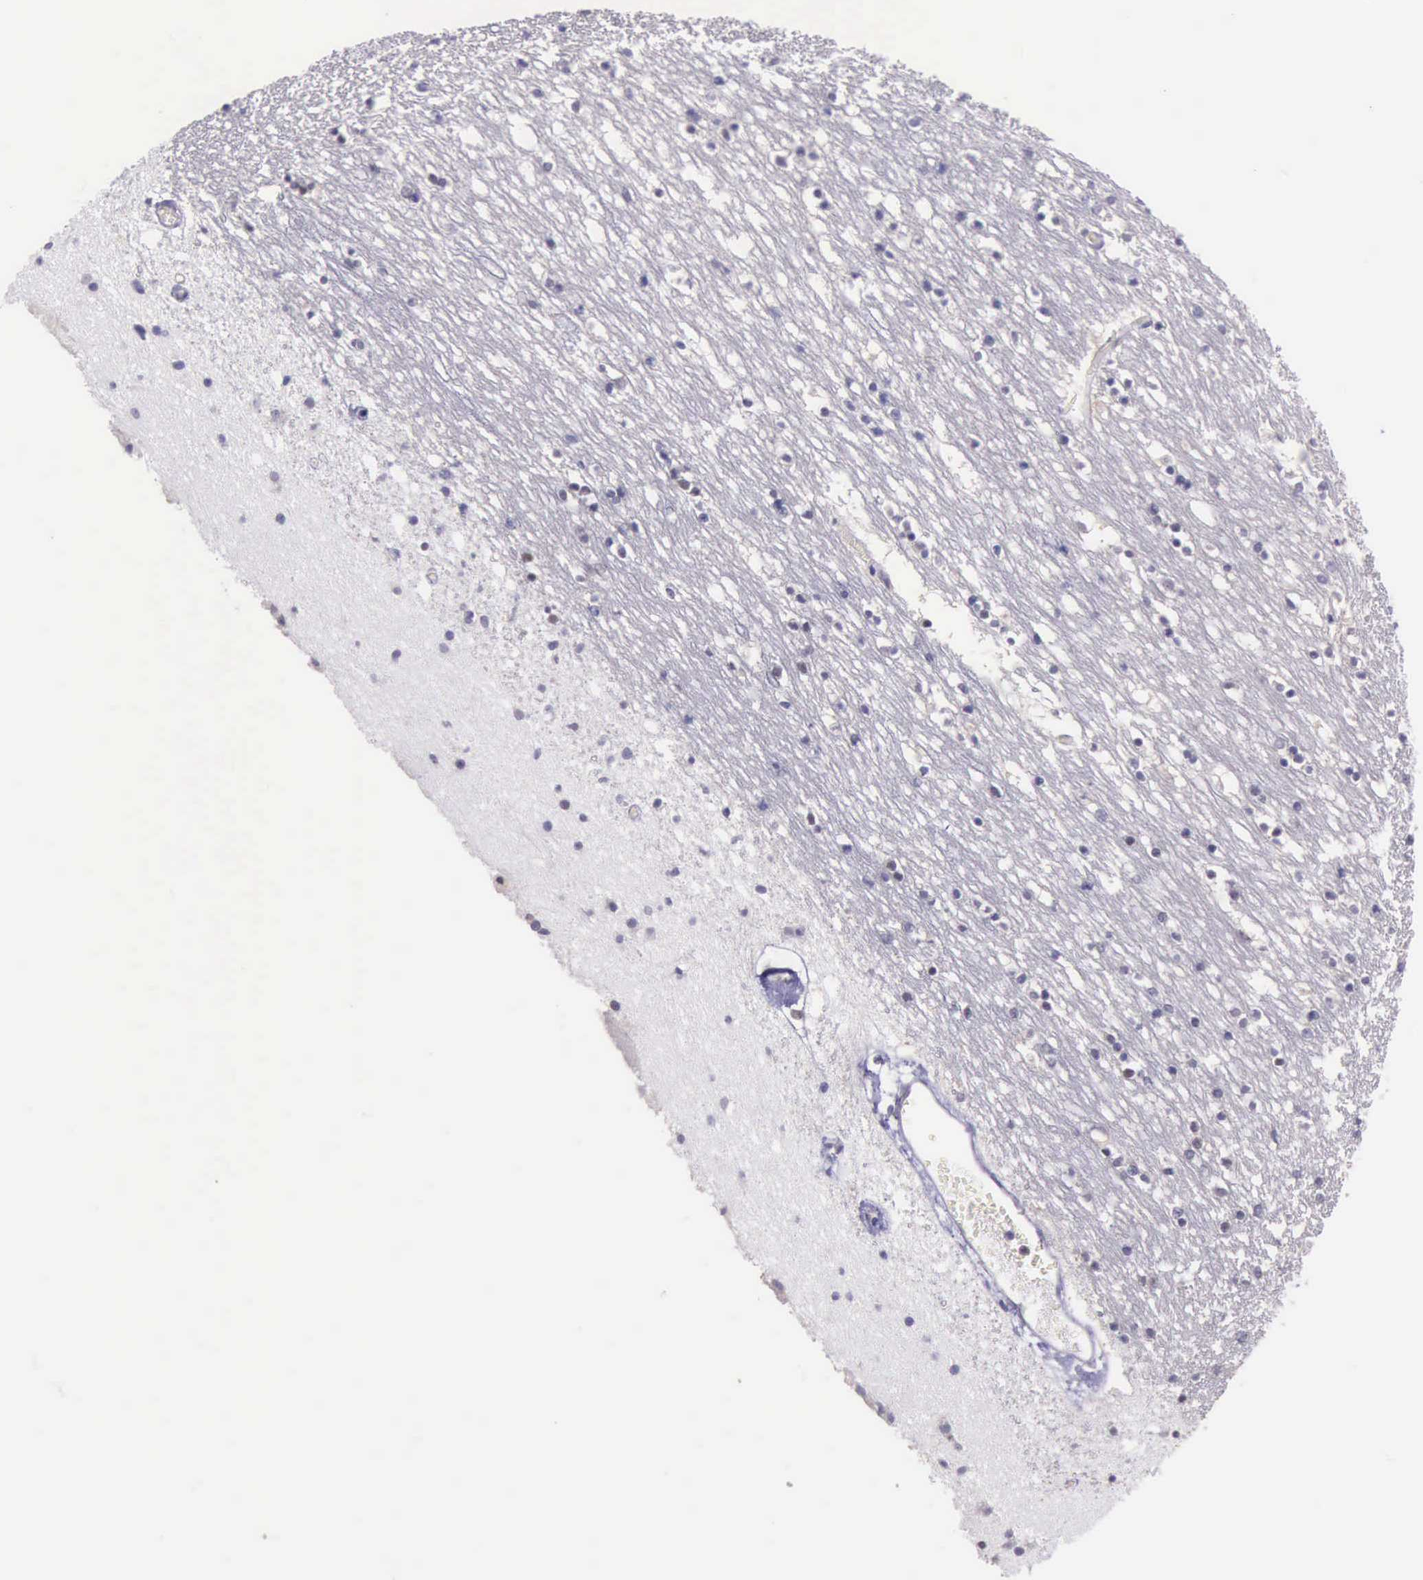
{"staining": {"intensity": "negative", "quantity": "none", "location": "none"}, "tissue": "caudate", "cell_type": "Glial cells", "image_type": "normal", "snomed": [{"axis": "morphology", "description": "Normal tissue, NOS"}, {"axis": "topography", "description": "Lateral ventricle wall"}], "caption": "Immunohistochemical staining of normal caudate displays no significant staining in glial cells.", "gene": "PARP1", "patient": {"sex": "male", "age": 45}}